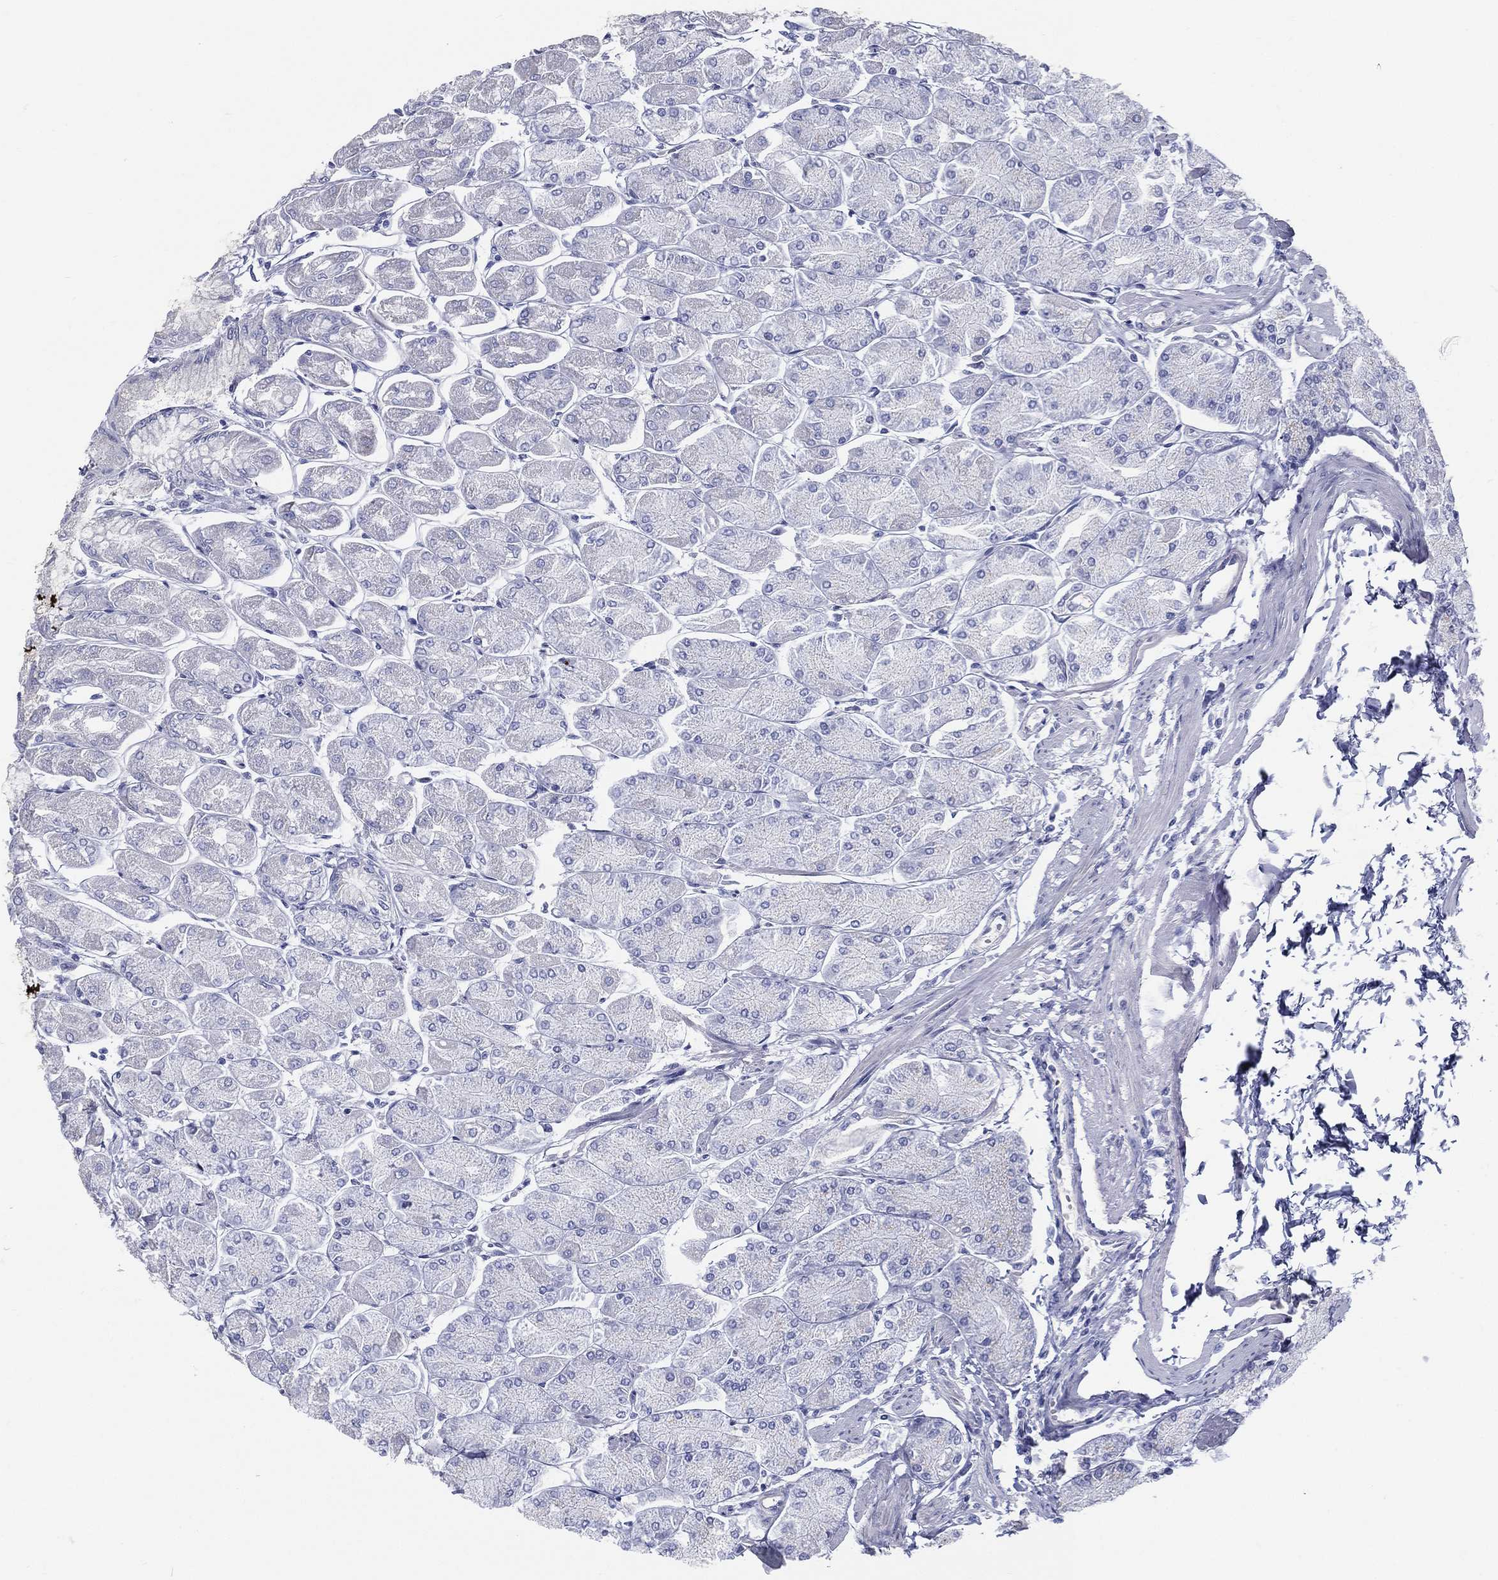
{"staining": {"intensity": "negative", "quantity": "none", "location": "none"}, "tissue": "stomach", "cell_type": "Glandular cells", "image_type": "normal", "snomed": [{"axis": "morphology", "description": "Normal tissue, NOS"}, {"axis": "topography", "description": "Stomach, upper"}], "caption": "Stomach stained for a protein using IHC displays no expression glandular cells.", "gene": "RSPH4A", "patient": {"sex": "male", "age": 60}}